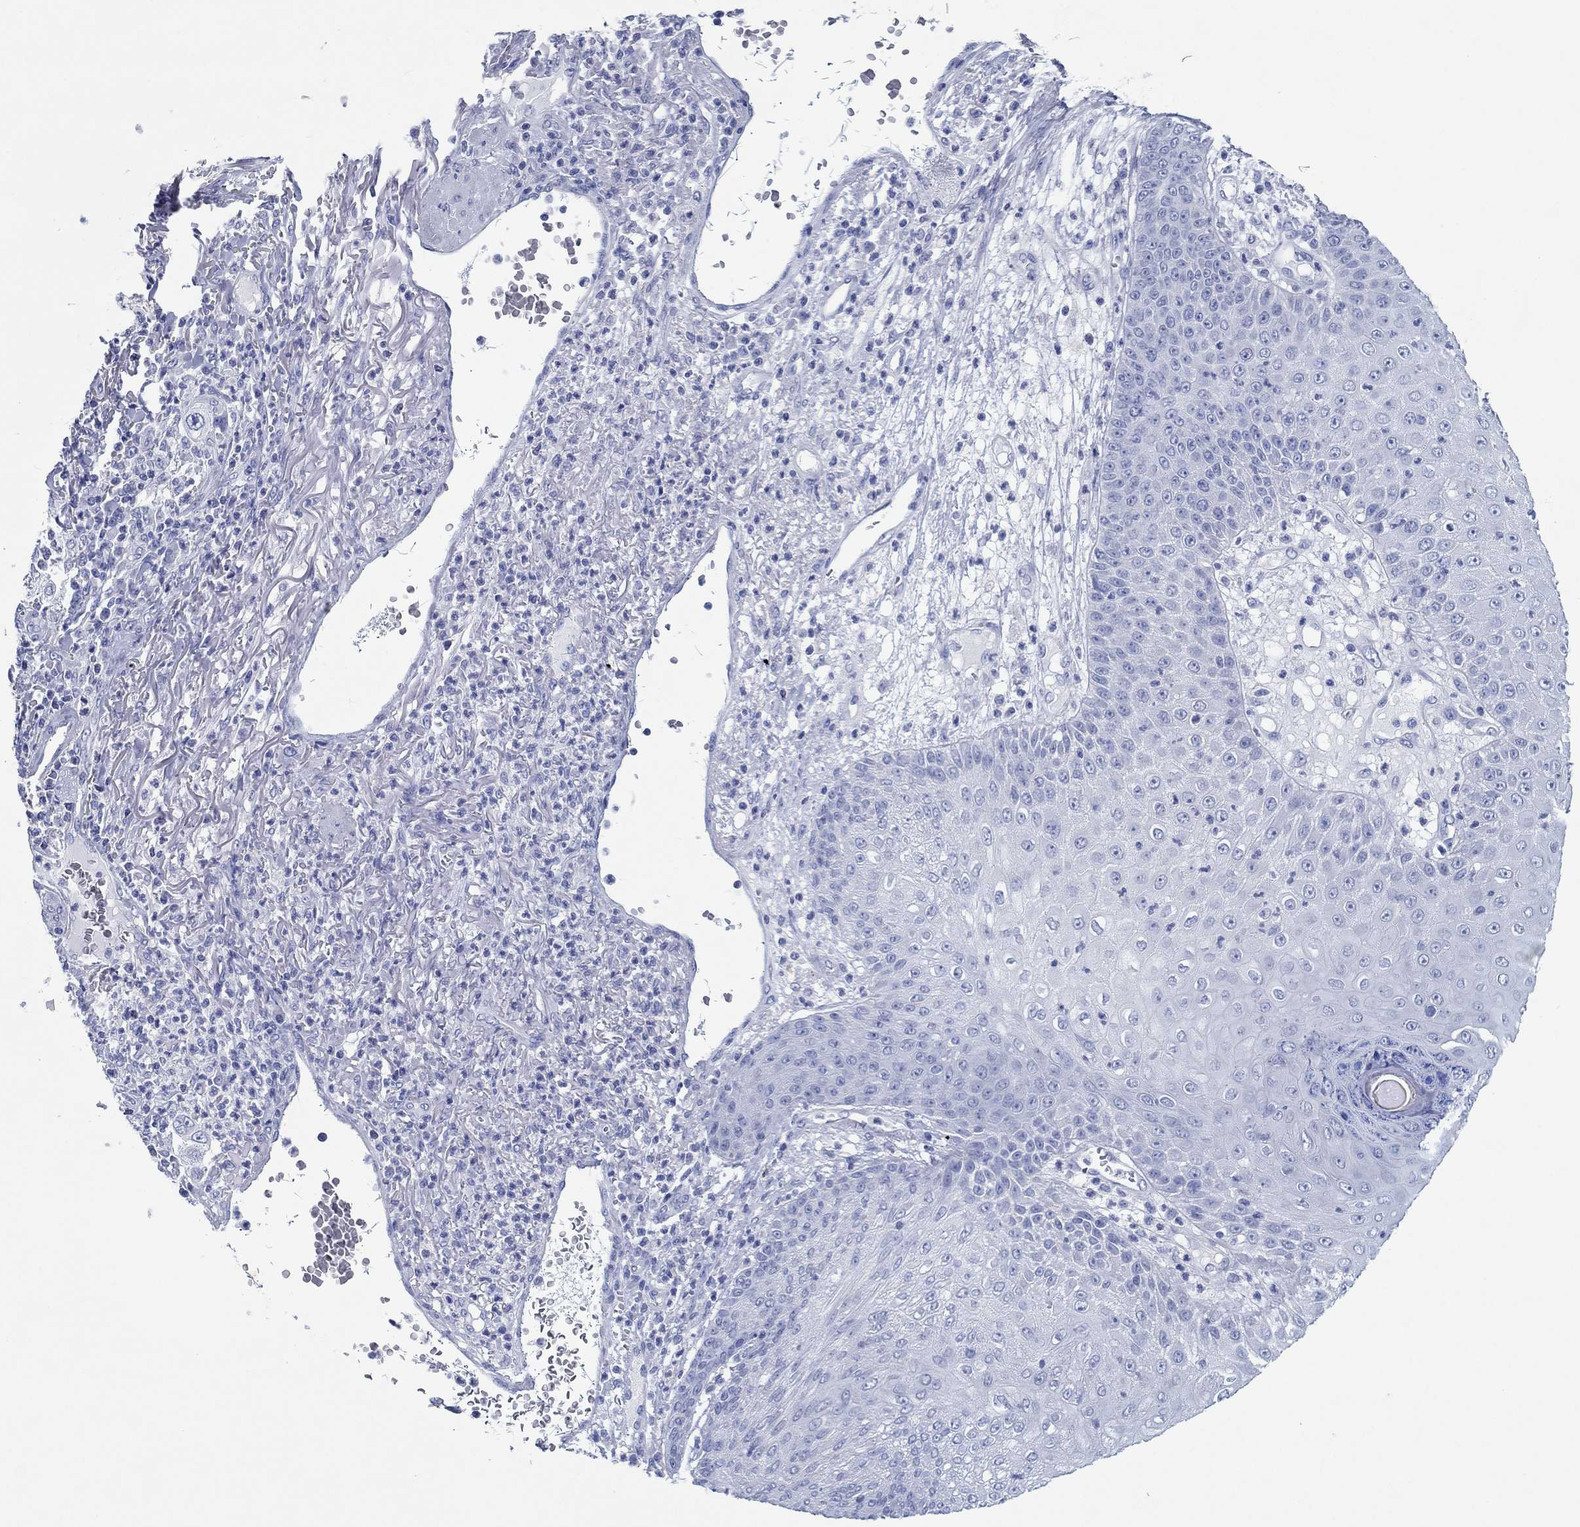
{"staining": {"intensity": "negative", "quantity": "none", "location": "none"}, "tissue": "skin cancer", "cell_type": "Tumor cells", "image_type": "cancer", "snomed": [{"axis": "morphology", "description": "Squamous cell carcinoma, NOS"}, {"axis": "topography", "description": "Skin"}], "caption": "Immunohistochemistry of squamous cell carcinoma (skin) displays no staining in tumor cells. (DAB immunohistochemistry (IHC) with hematoxylin counter stain).", "gene": "HCRT", "patient": {"sex": "male", "age": 82}}